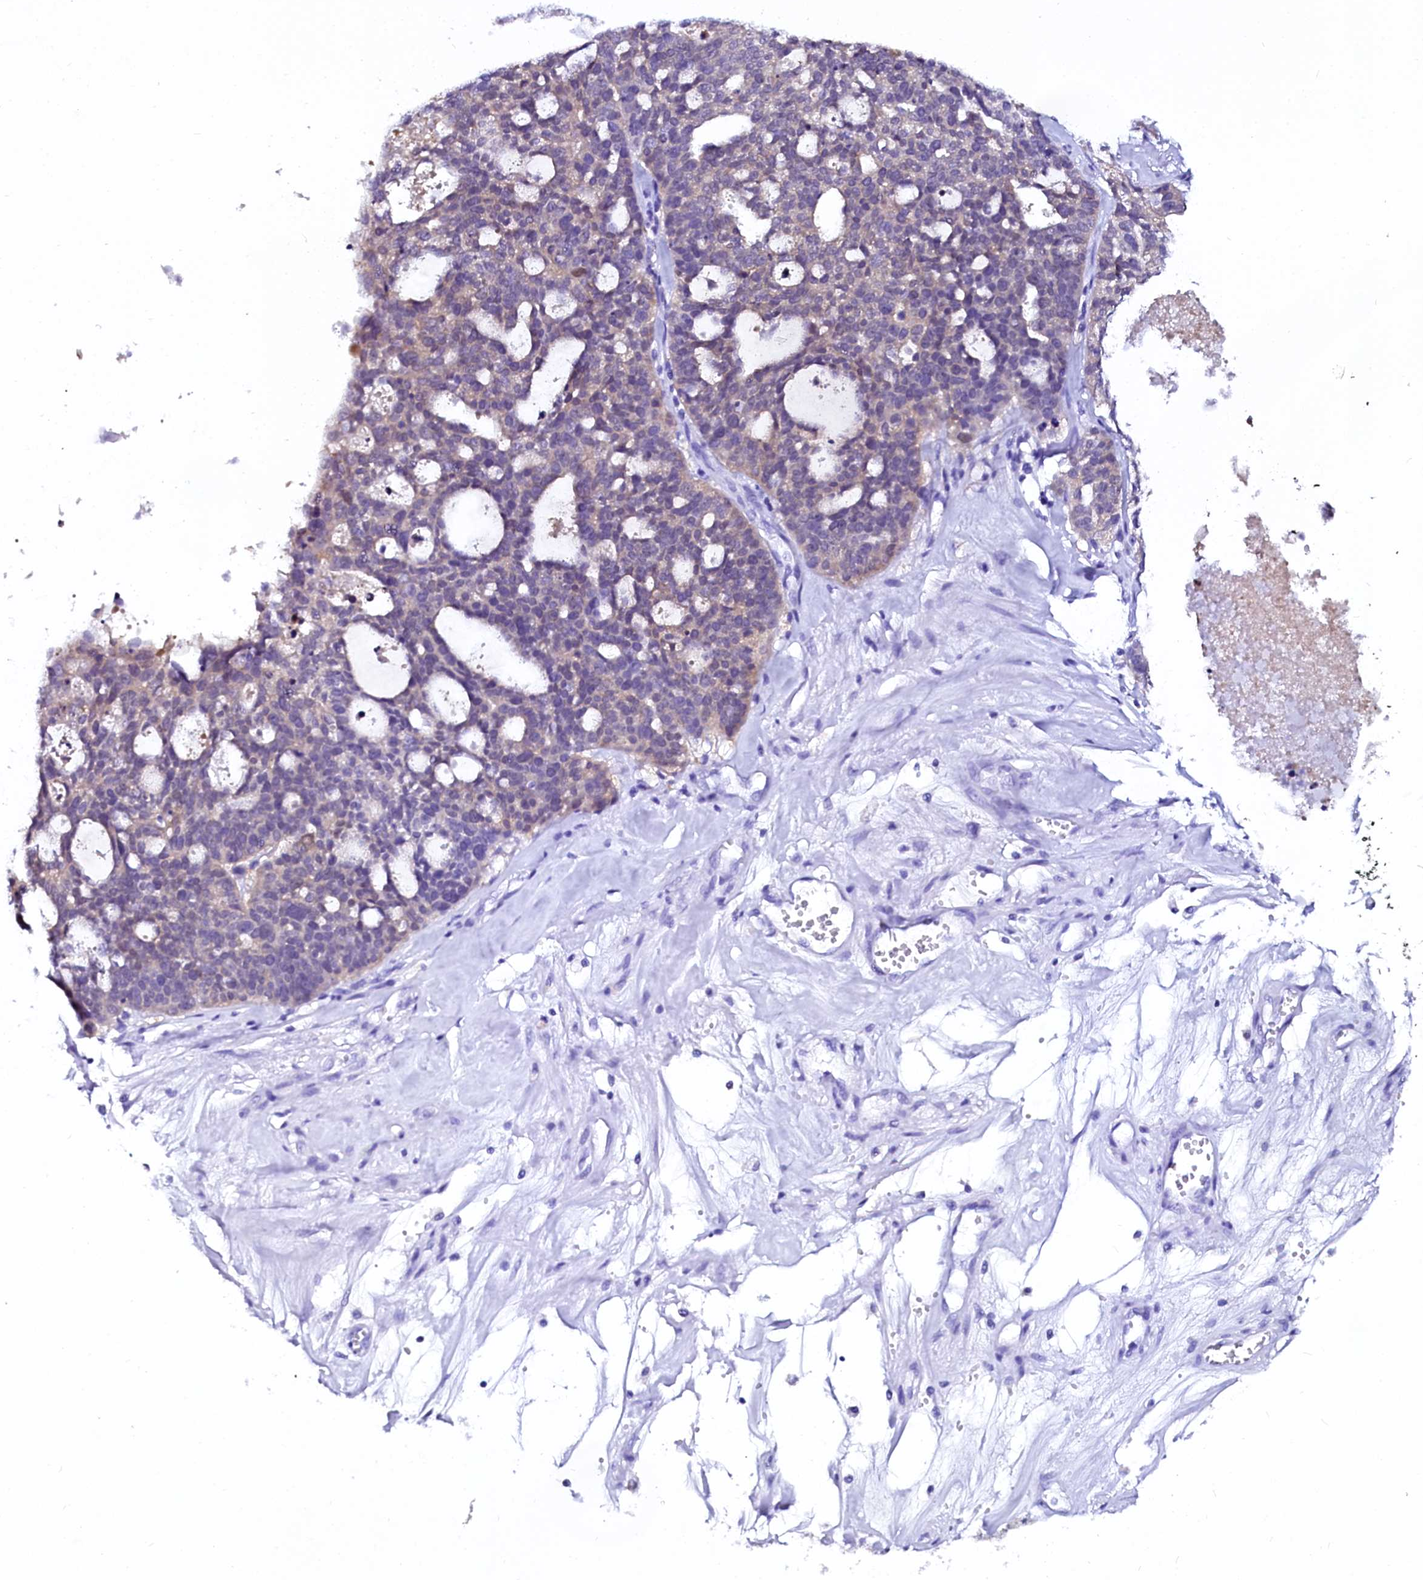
{"staining": {"intensity": "weak", "quantity": "<25%", "location": "cytoplasmic/membranous"}, "tissue": "ovarian cancer", "cell_type": "Tumor cells", "image_type": "cancer", "snomed": [{"axis": "morphology", "description": "Cystadenocarcinoma, serous, NOS"}, {"axis": "topography", "description": "Ovary"}], "caption": "An immunohistochemistry photomicrograph of ovarian cancer is shown. There is no staining in tumor cells of ovarian cancer.", "gene": "SORD", "patient": {"sex": "female", "age": 59}}